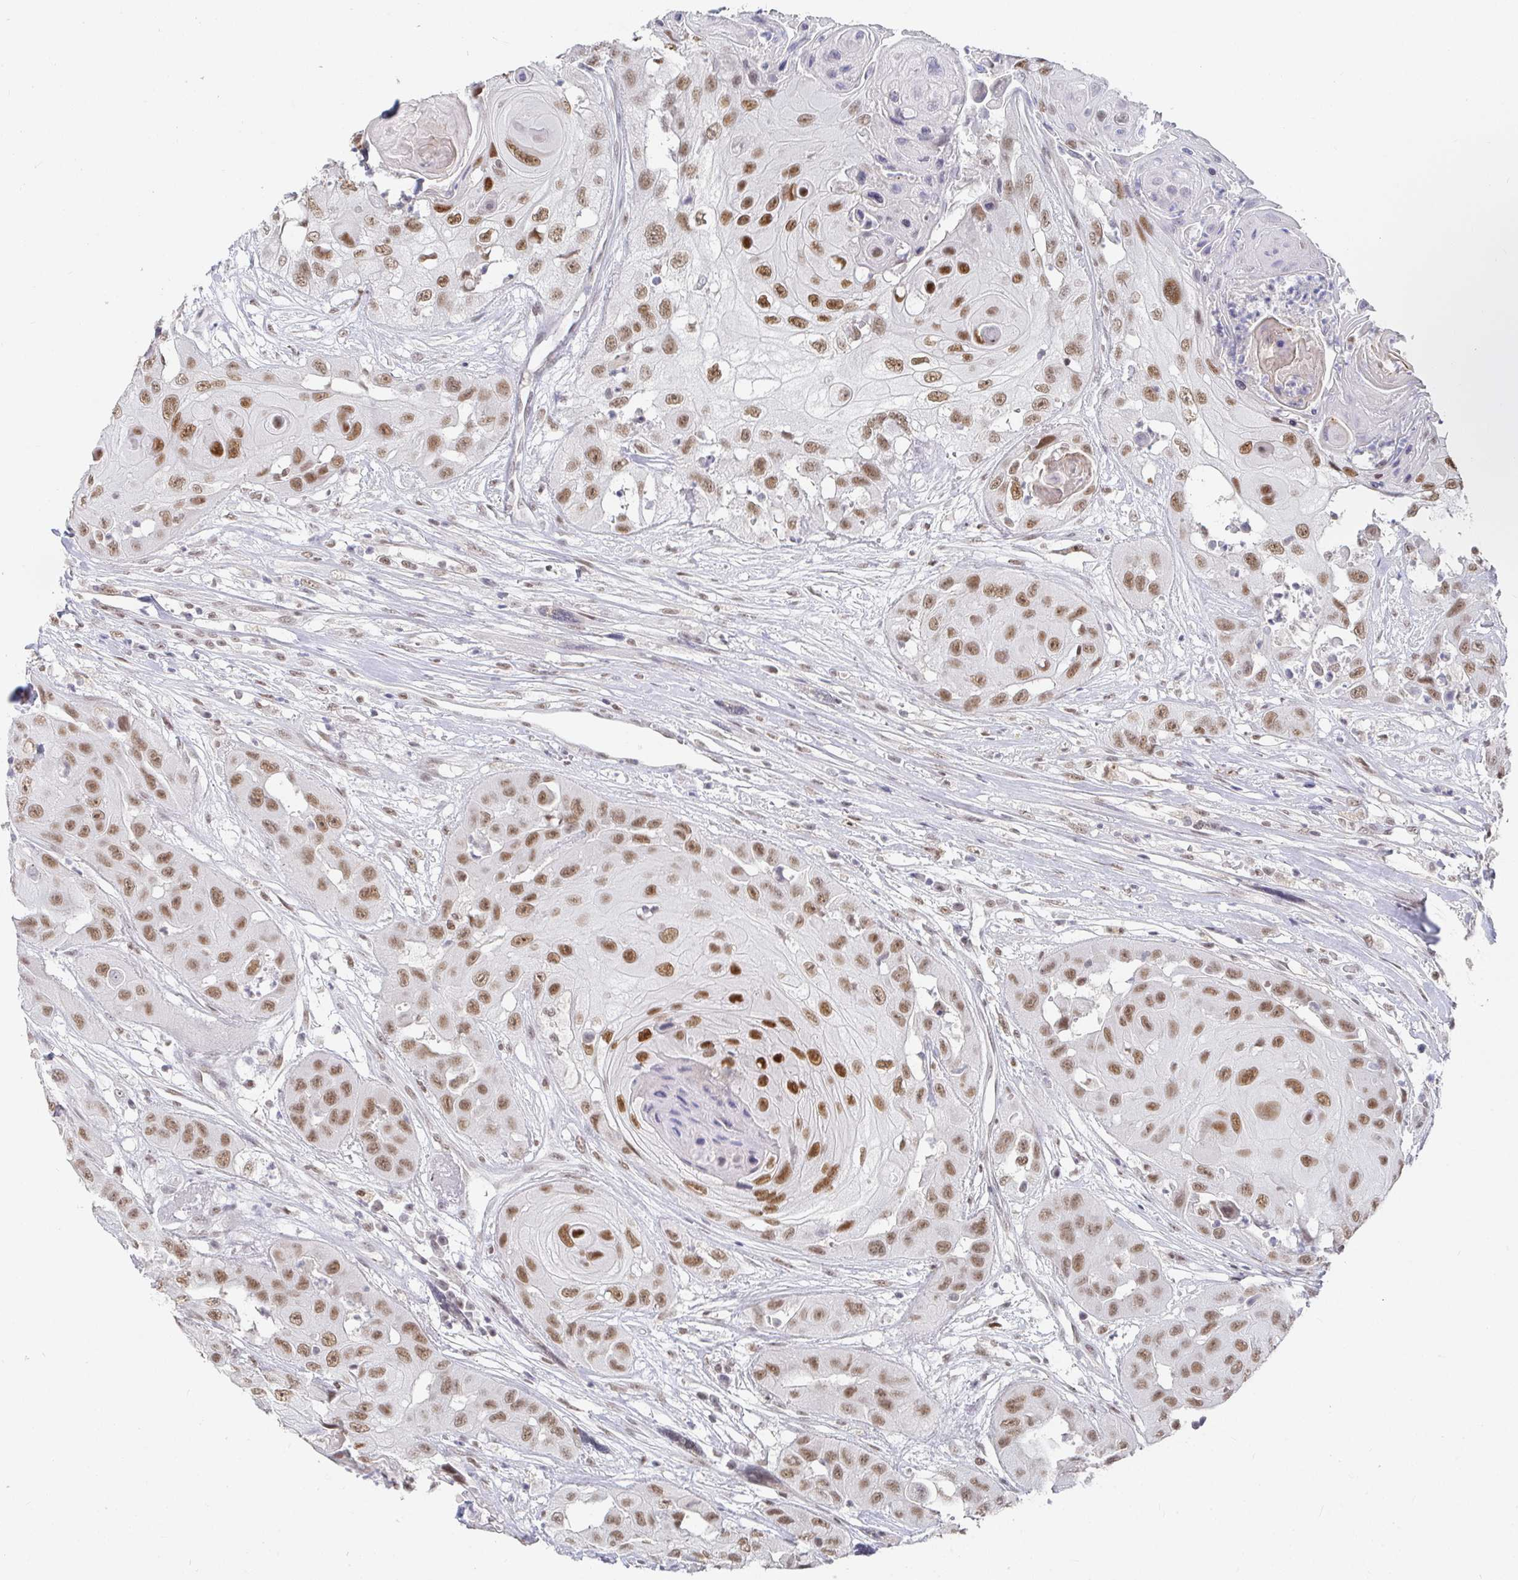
{"staining": {"intensity": "moderate", "quantity": ">75%", "location": "nuclear"}, "tissue": "head and neck cancer", "cell_type": "Tumor cells", "image_type": "cancer", "snomed": [{"axis": "morphology", "description": "Squamous cell carcinoma, NOS"}, {"axis": "topography", "description": "Head-Neck"}], "caption": "Immunohistochemical staining of head and neck cancer (squamous cell carcinoma) exhibits medium levels of moderate nuclear protein positivity in about >75% of tumor cells.", "gene": "RCOR1", "patient": {"sex": "male", "age": 83}}